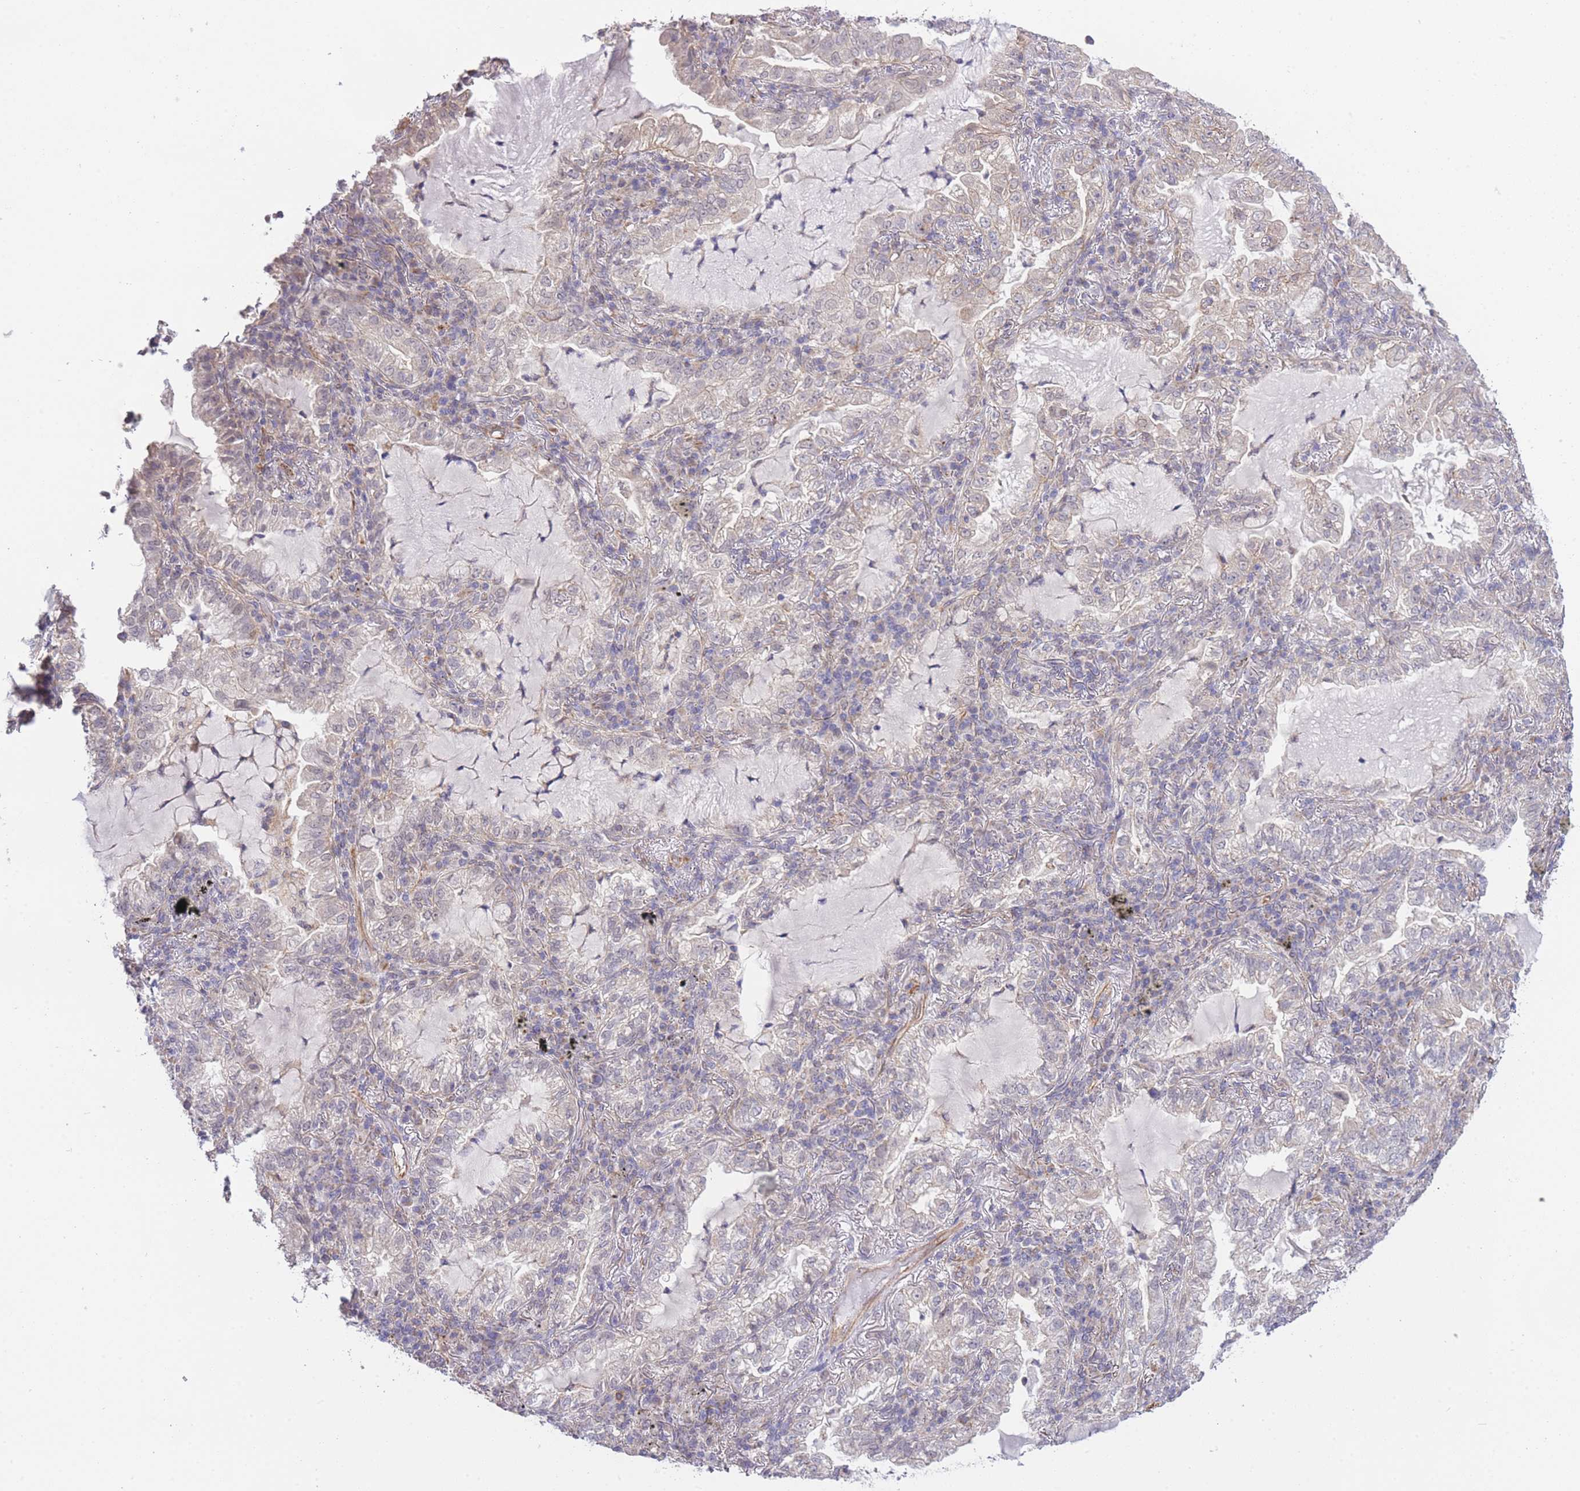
{"staining": {"intensity": "negative", "quantity": "none", "location": "none"}, "tissue": "lung cancer", "cell_type": "Tumor cells", "image_type": "cancer", "snomed": [{"axis": "morphology", "description": "Adenocarcinoma, NOS"}, {"axis": "topography", "description": "Lung"}], "caption": "This photomicrograph is of lung adenocarcinoma stained with immunohistochemistry to label a protein in brown with the nuclei are counter-stained blue. There is no staining in tumor cells. (Immunohistochemistry, brightfield microscopy, high magnification).", "gene": "CTBP1", "patient": {"sex": "female", "age": 73}}